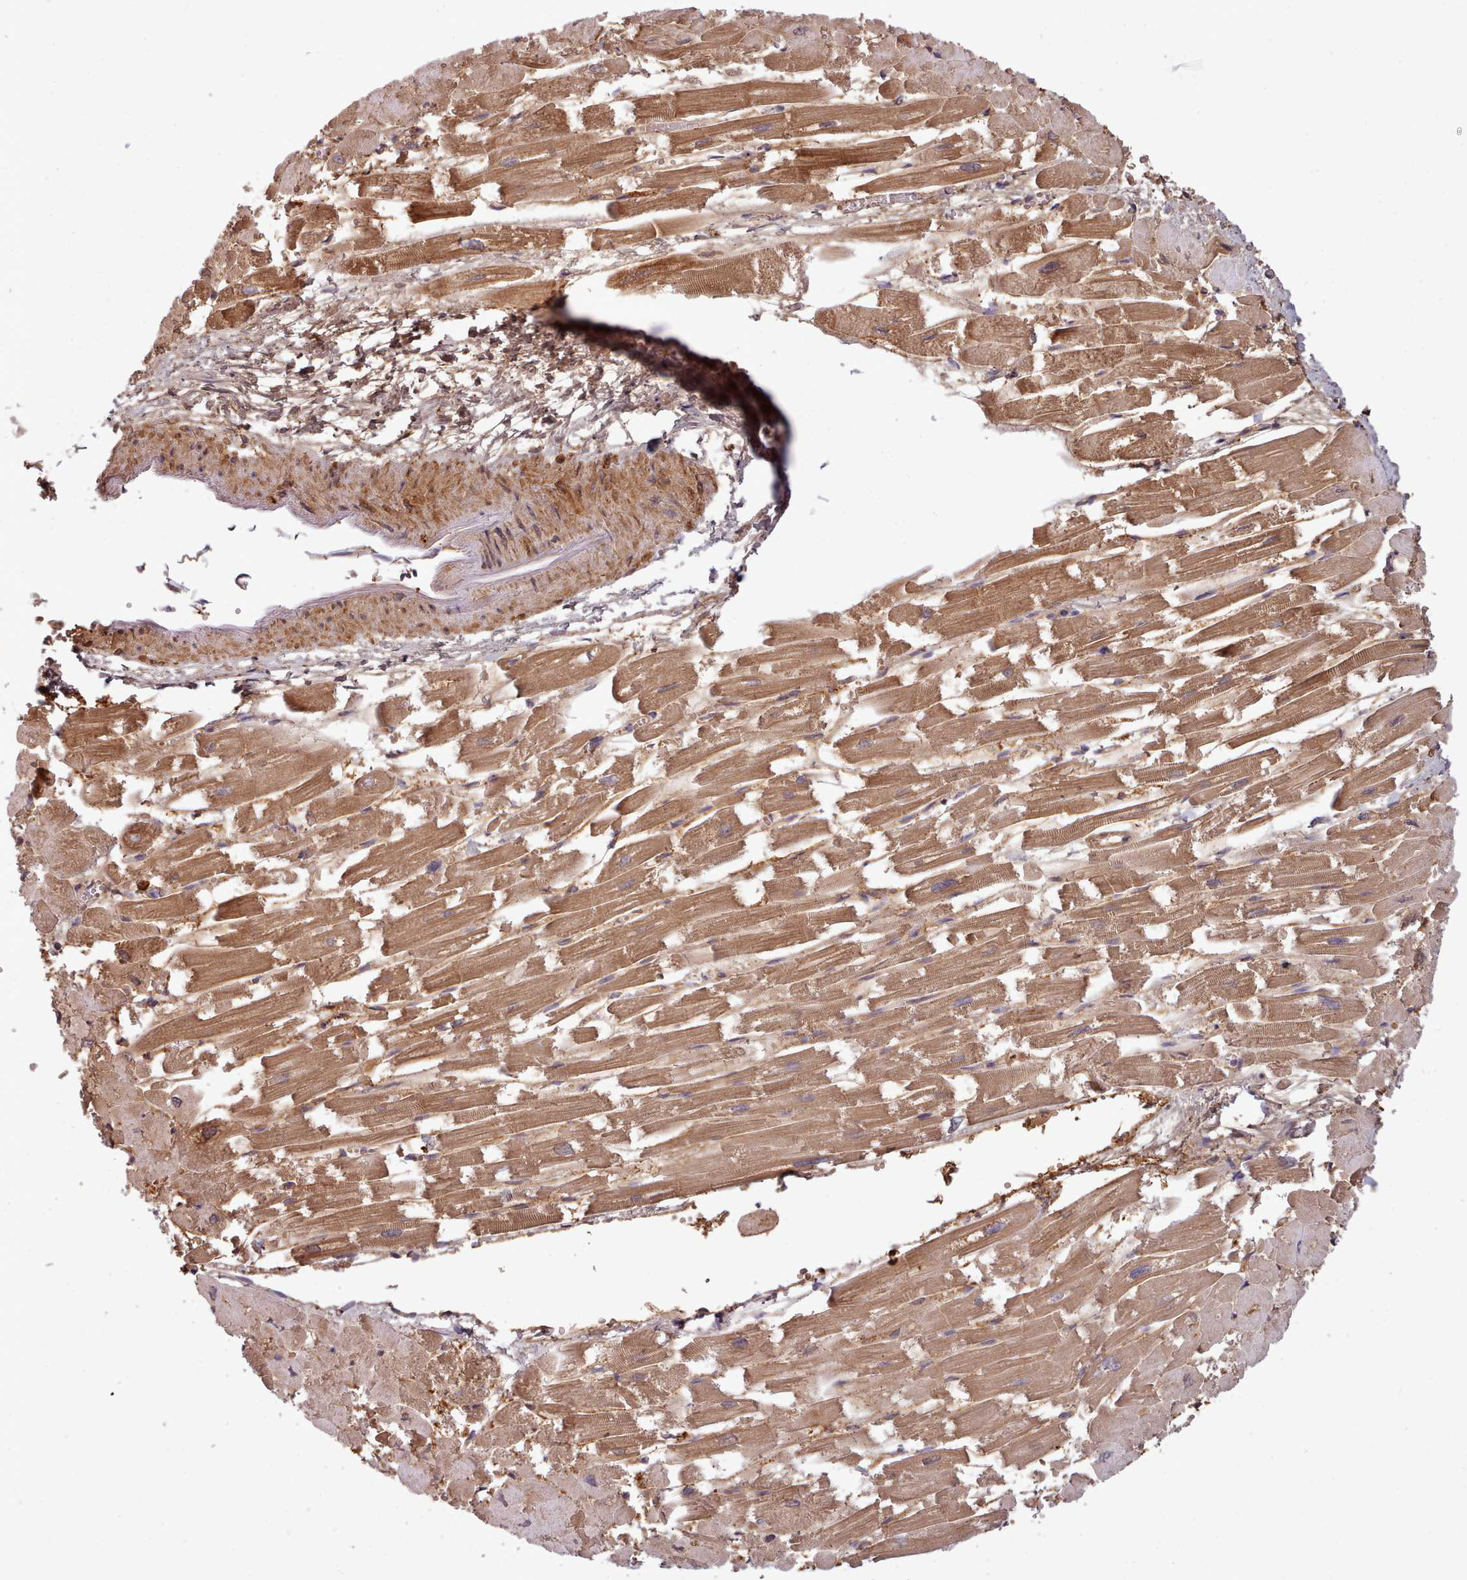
{"staining": {"intensity": "moderate", "quantity": ">75%", "location": "cytoplasmic/membranous"}, "tissue": "heart muscle", "cell_type": "Cardiomyocytes", "image_type": "normal", "snomed": [{"axis": "morphology", "description": "Normal tissue, NOS"}, {"axis": "topography", "description": "Heart"}], "caption": "IHC (DAB (3,3'-diaminobenzidine)) staining of unremarkable heart muscle demonstrates moderate cytoplasmic/membranous protein staining in approximately >75% of cardiomyocytes. Immunohistochemistry (ihc) stains the protein of interest in brown and the nuclei are stained blue.", "gene": "SLC4A9", "patient": {"sex": "male", "age": 54}}